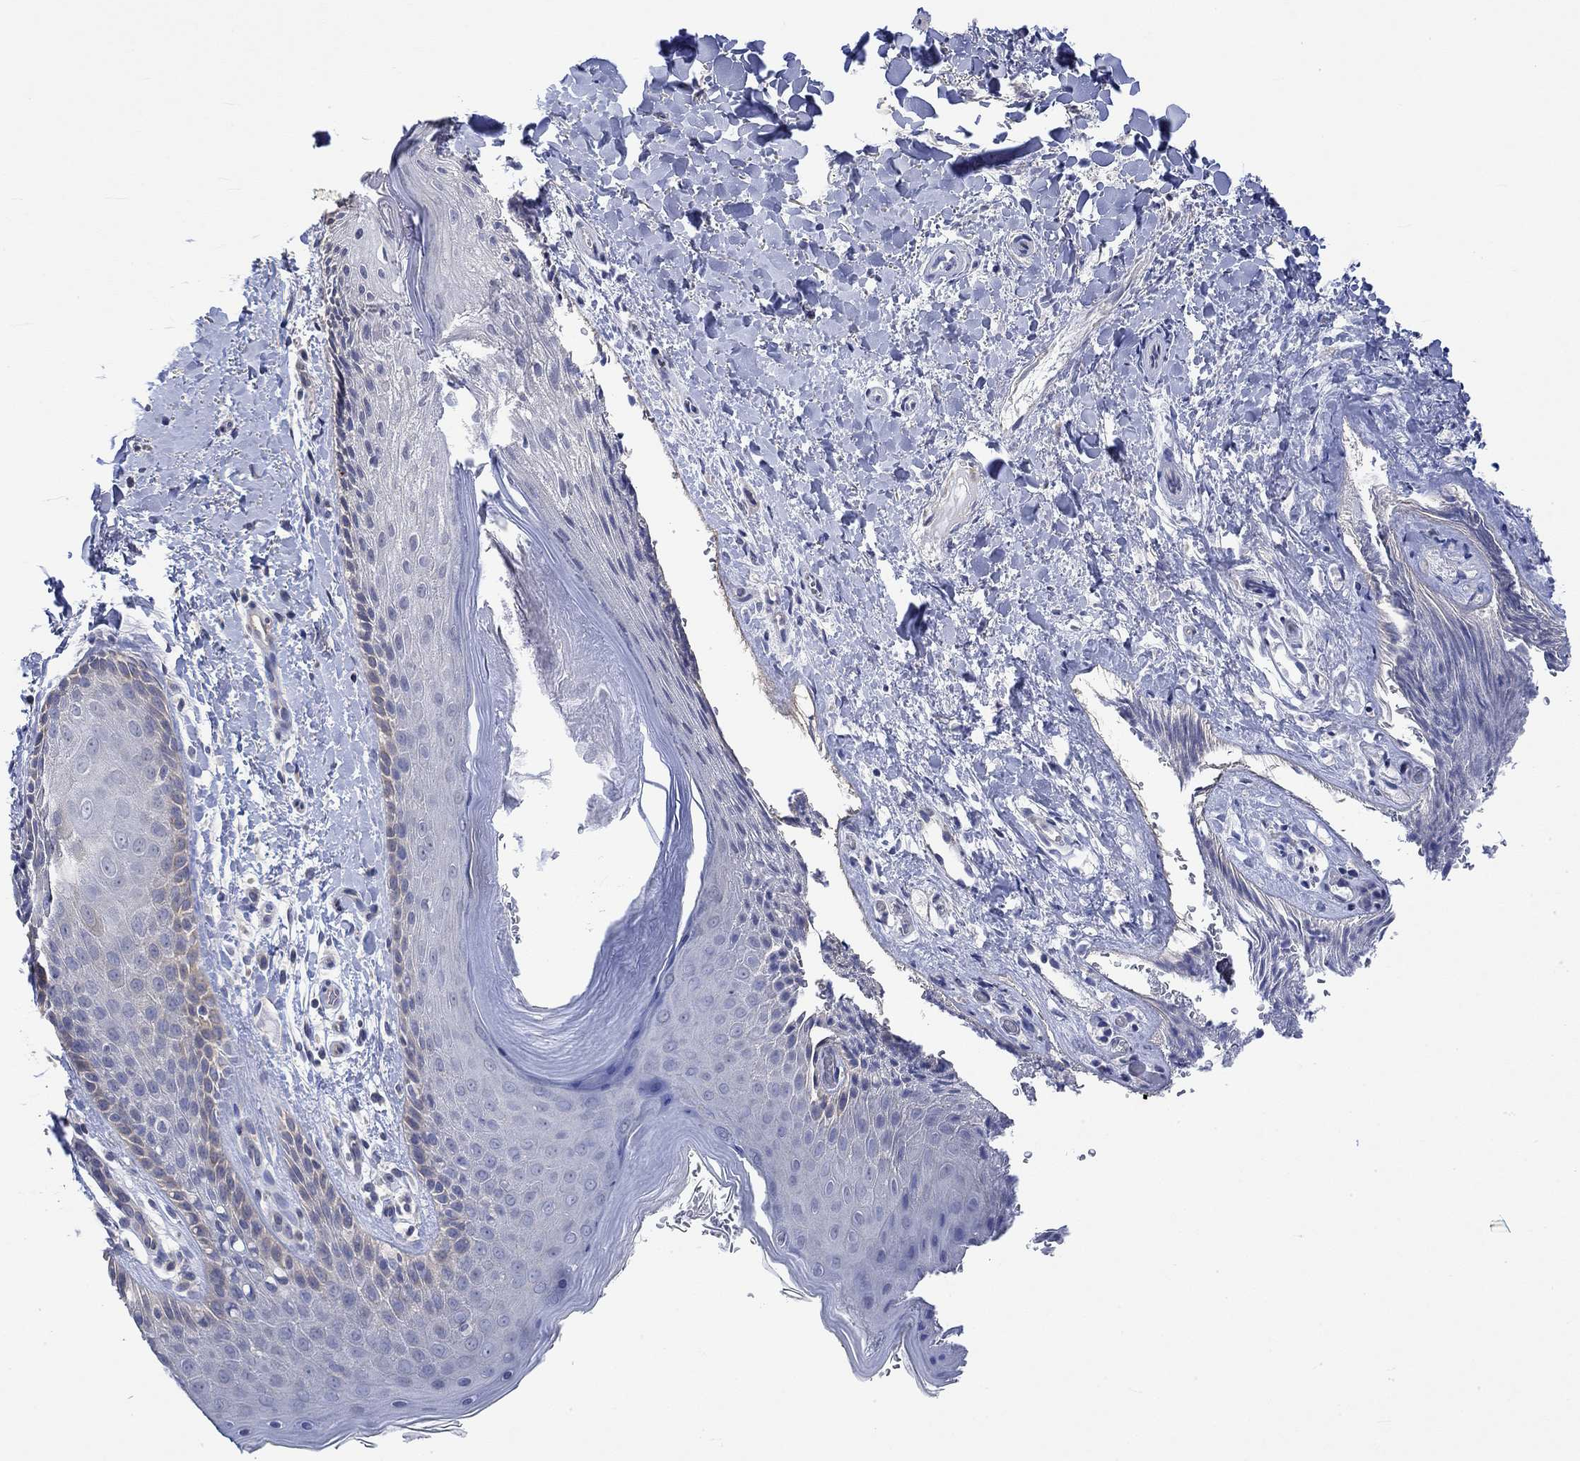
{"staining": {"intensity": "weak", "quantity": "<25%", "location": "cytoplasmic/membranous"}, "tissue": "skin", "cell_type": "Epidermal cells", "image_type": "normal", "snomed": [{"axis": "morphology", "description": "Normal tissue, NOS"}, {"axis": "topography", "description": "Anal"}], "caption": "This is a image of immunohistochemistry (IHC) staining of benign skin, which shows no expression in epidermal cells.", "gene": "AGRP", "patient": {"sex": "male", "age": 36}}